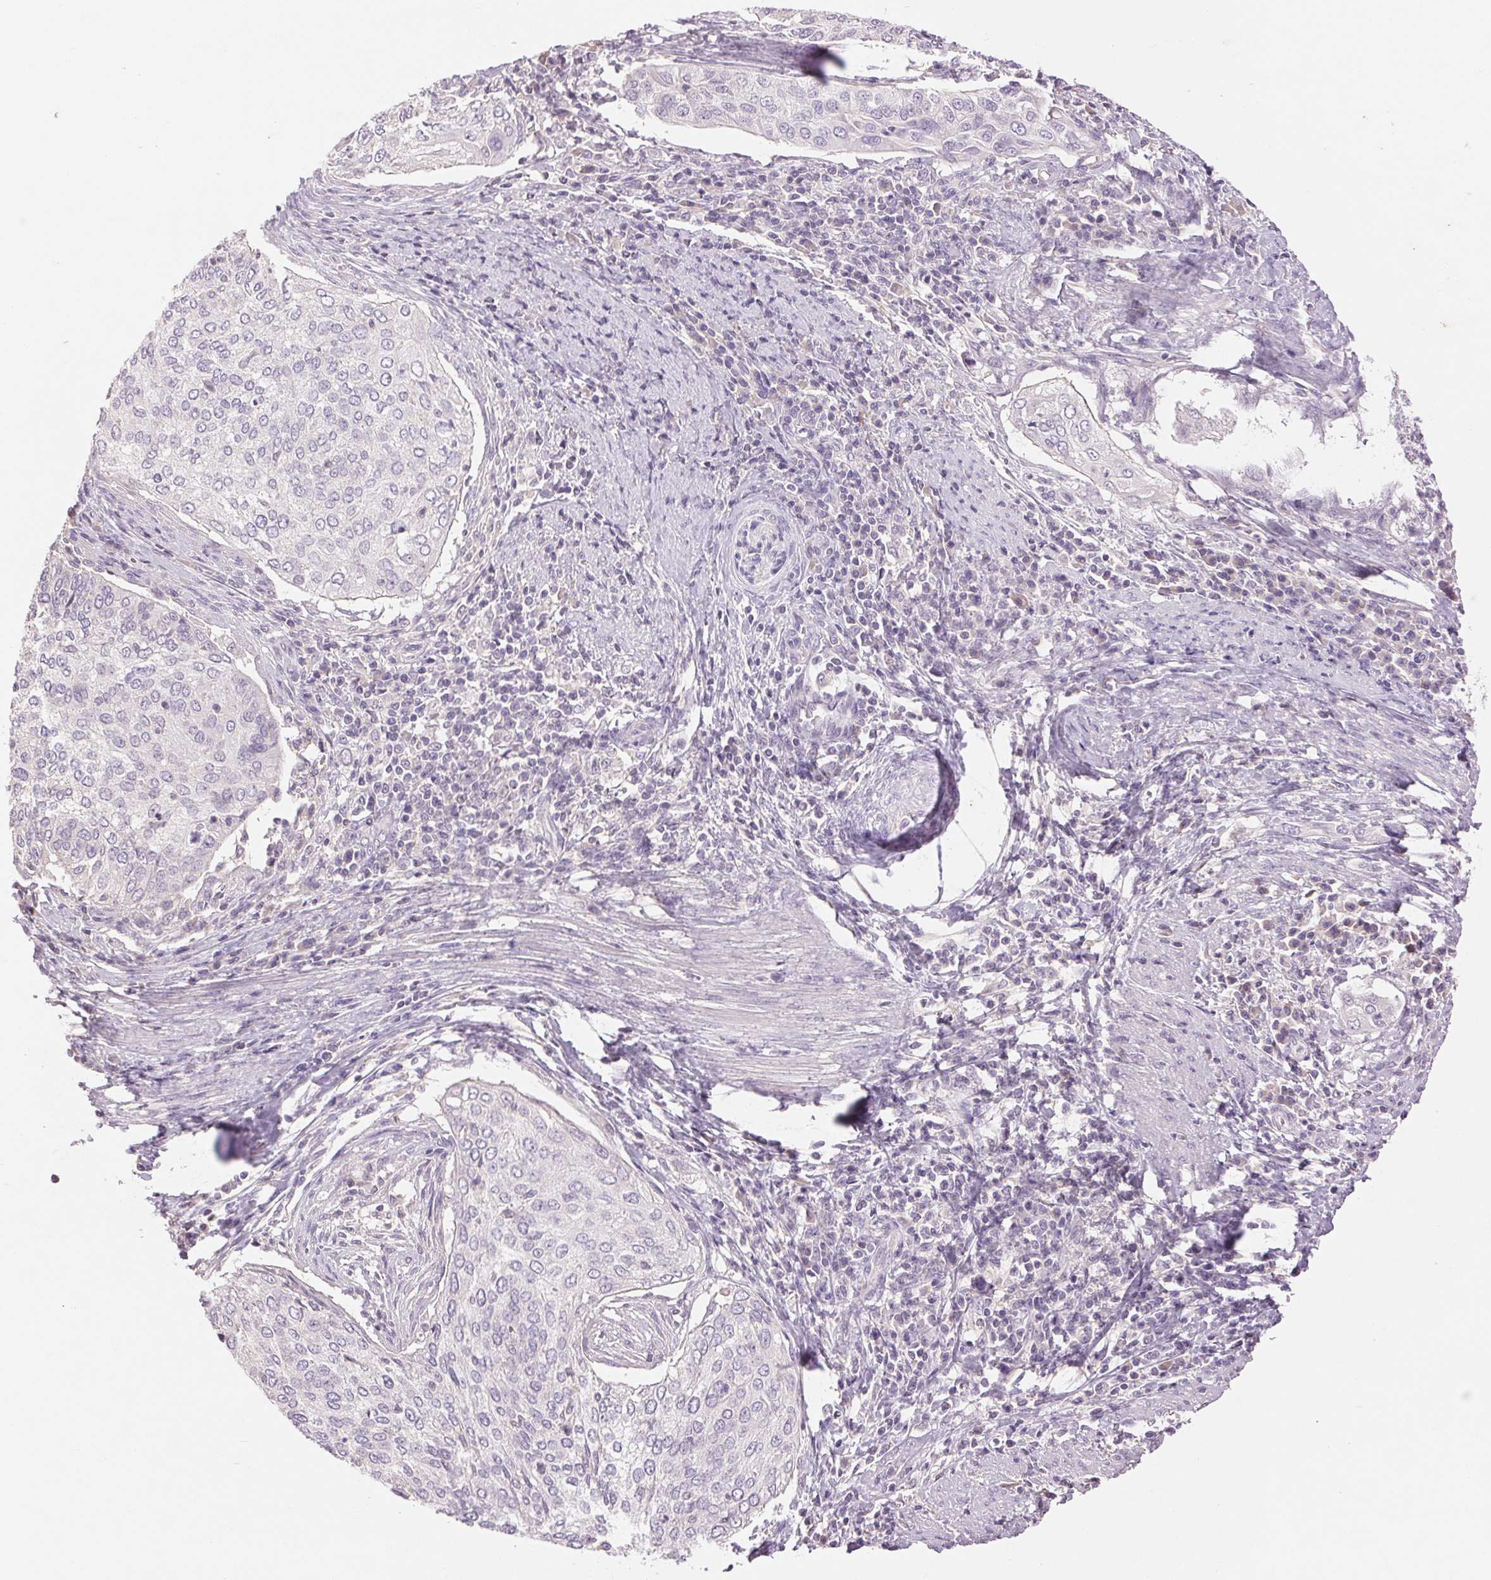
{"staining": {"intensity": "negative", "quantity": "none", "location": "none"}, "tissue": "cervical cancer", "cell_type": "Tumor cells", "image_type": "cancer", "snomed": [{"axis": "morphology", "description": "Squamous cell carcinoma, NOS"}, {"axis": "topography", "description": "Cervix"}], "caption": "The IHC photomicrograph has no significant expression in tumor cells of squamous cell carcinoma (cervical) tissue.", "gene": "FXYD4", "patient": {"sex": "female", "age": 38}}